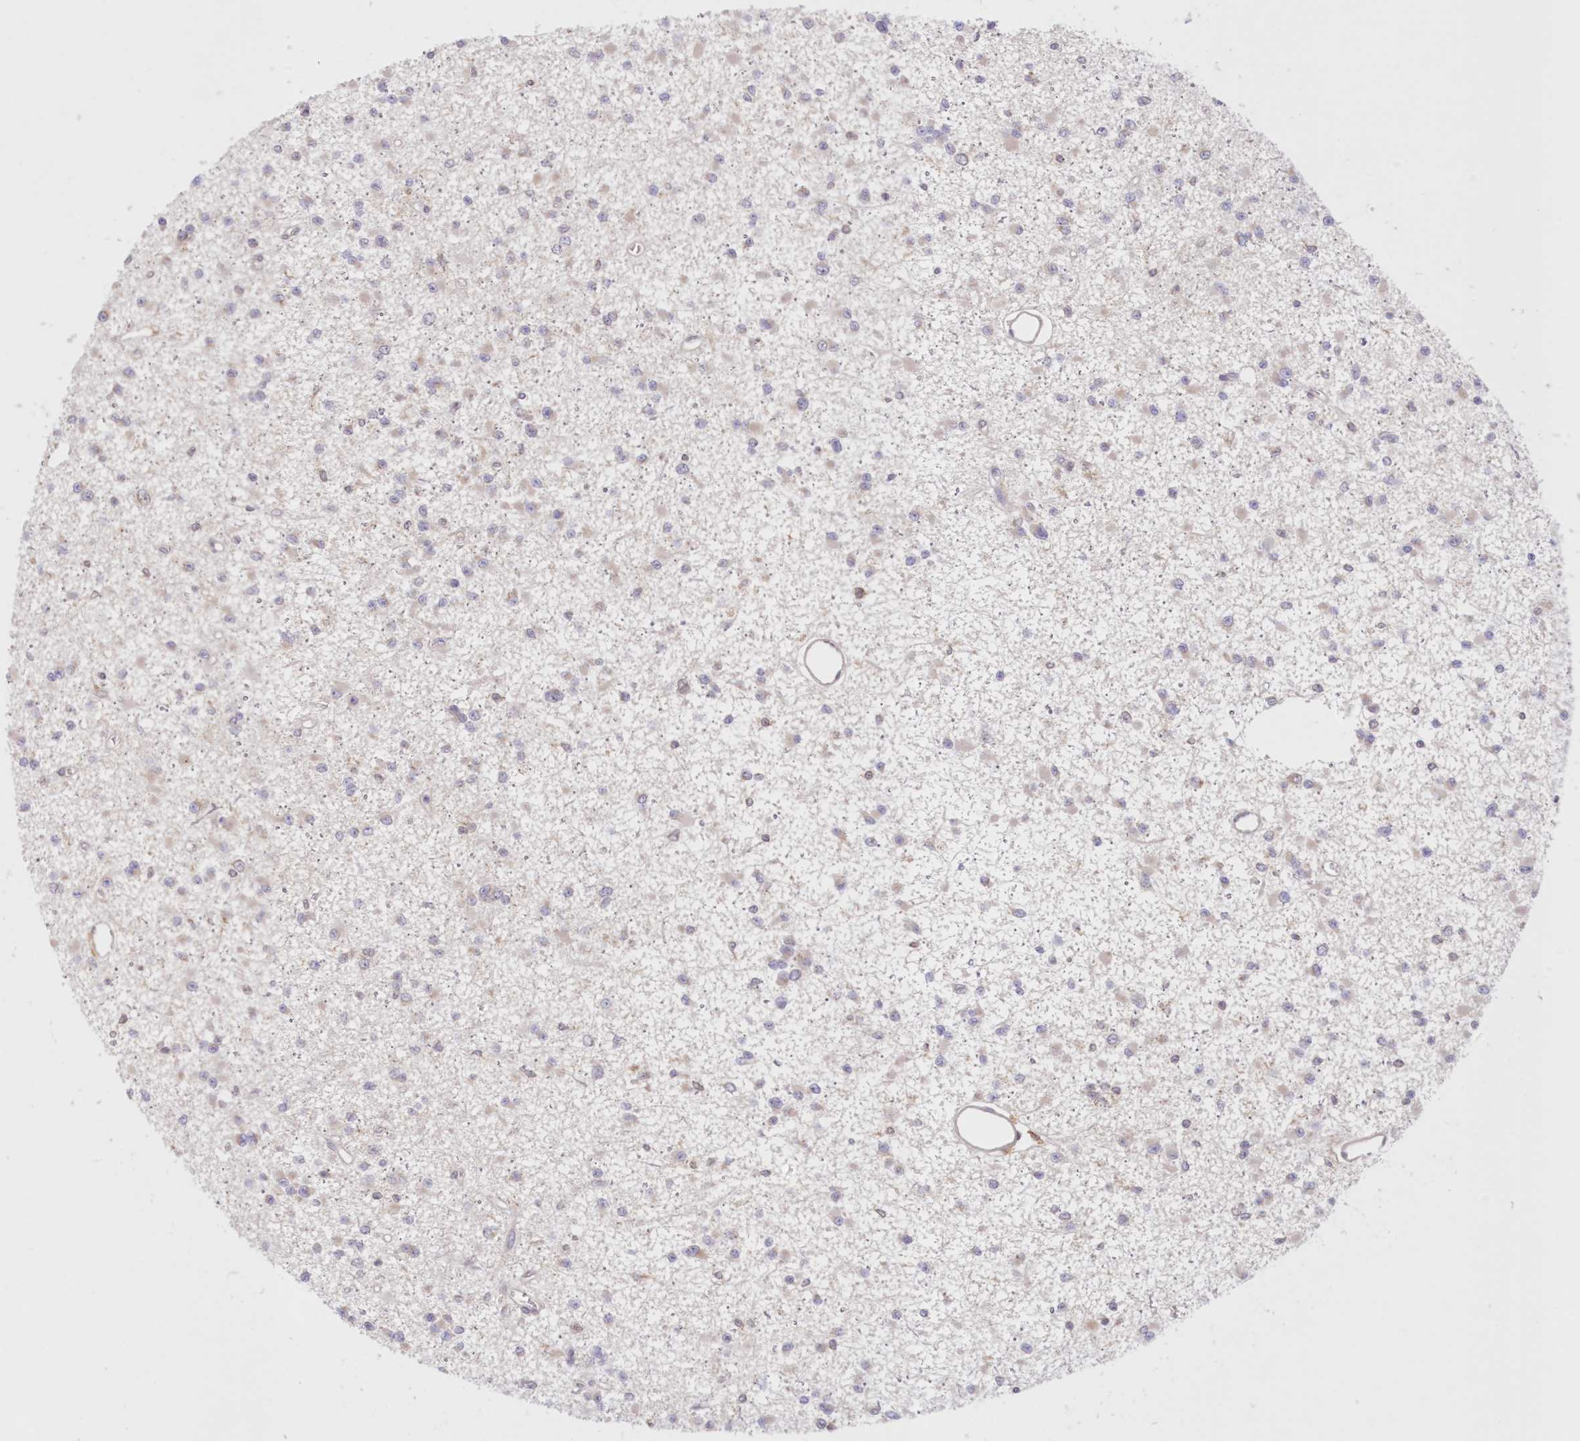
{"staining": {"intensity": "negative", "quantity": "none", "location": "none"}, "tissue": "glioma", "cell_type": "Tumor cells", "image_type": "cancer", "snomed": [{"axis": "morphology", "description": "Glioma, malignant, Low grade"}, {"axis": "topography", "description": "Brain"}], "caption": "Immunohistochemistry (IHC) of glioma reveals no expression in tumor cells. (DAB (3,3'-diaminobenzidine) immunohistochemistry (IHC) with hematoxylin counter stain).", "gene": "RNPEP", "patient": {"sex": "female", "age": 22}}